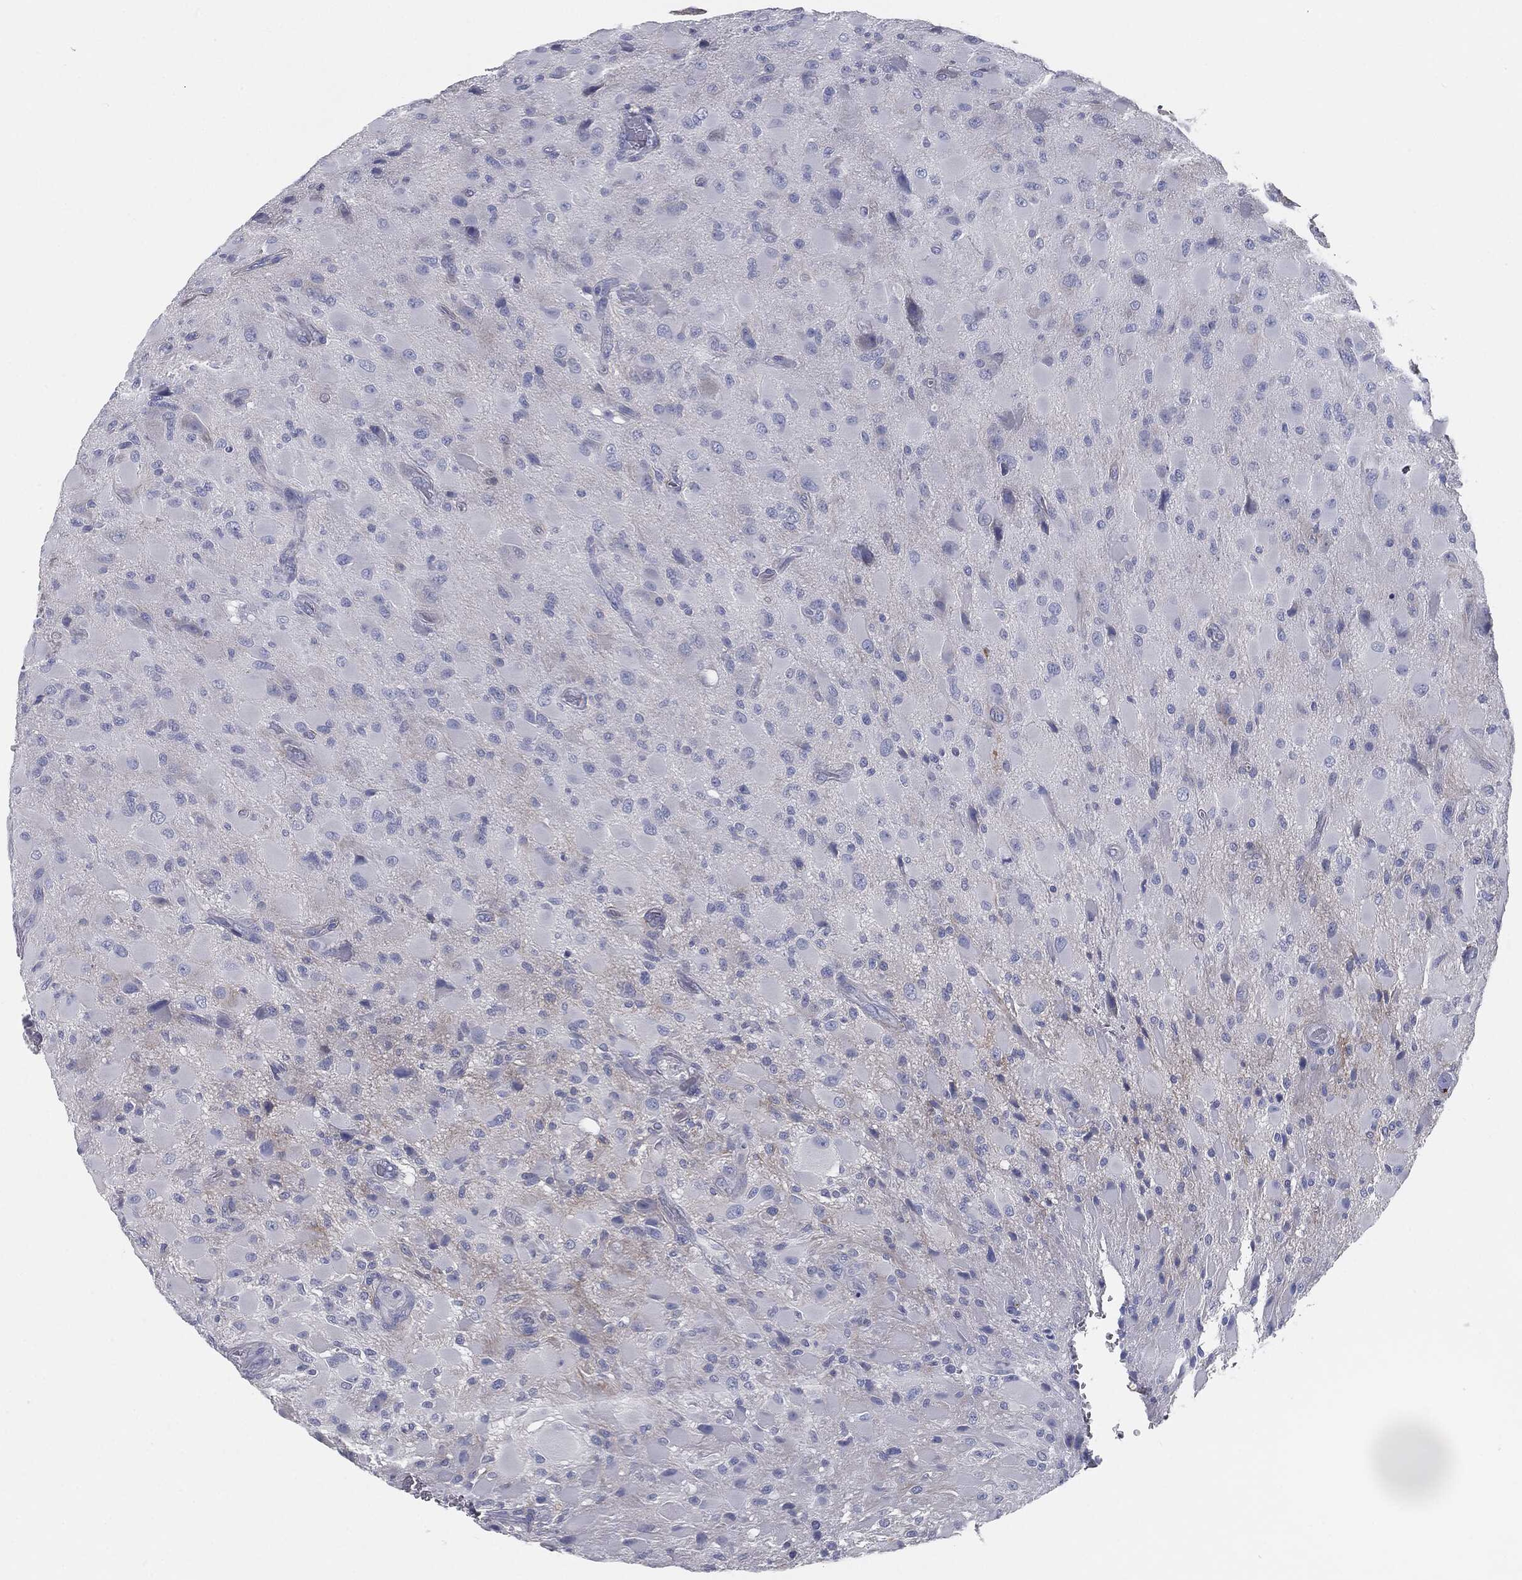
{"staining": {"intensity": "negative", "quantity": "none", "location": "none"}, "tissue": "glioma", "cell_type": "Tumor cells", "image_type": "cancer", "snomed": [{"axis": "morphology", "description": "Glioma, malignant, High grade"}, {"axis": "topography", "description": "Cerebral cortex"}], "caption": "A high-resolution image shows IHC staining of glioma, which displays no significant expression in tumor cells.", "gene": "CAV3", "patient": {"sex": "male", "age": 35}}